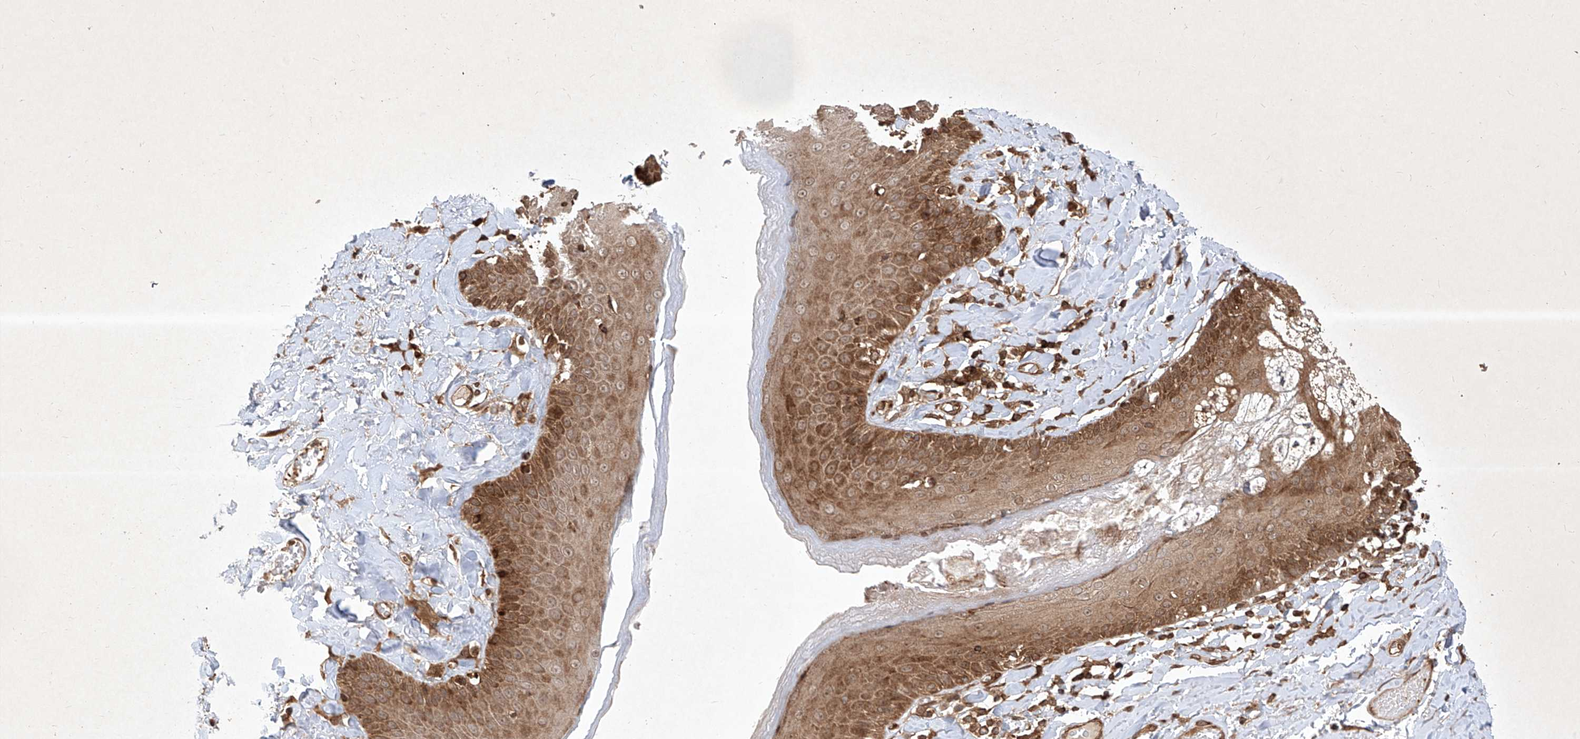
{"staining": {"intensity": "moderate", "quantity": ">75%", "location": "cytoplasmic/membranous,nuclear"}, "tissue": "skin", "cell_type": "Epidermal cells", "image_type": "normal", "snomed": [{"axis": "morphology", "description": "Normal tissue, NOS"}, {"axis": "topography", "description": "Anal"}], "caption": "High-magnification brightfield microscopy of benign skin stained with DAB (brown) and counterstained with hematoxylin (blue). epidermal cells exhibit moderate cytoplasmic/membranous,nuclear expression is seen in about>75% of cells. (DAB (3,3'-diaminobenzidine) = brown stain, brightfield microscopy at high magnification).", "gene": "MAGED2", "patient": {"sex": "male", "age": 69}}